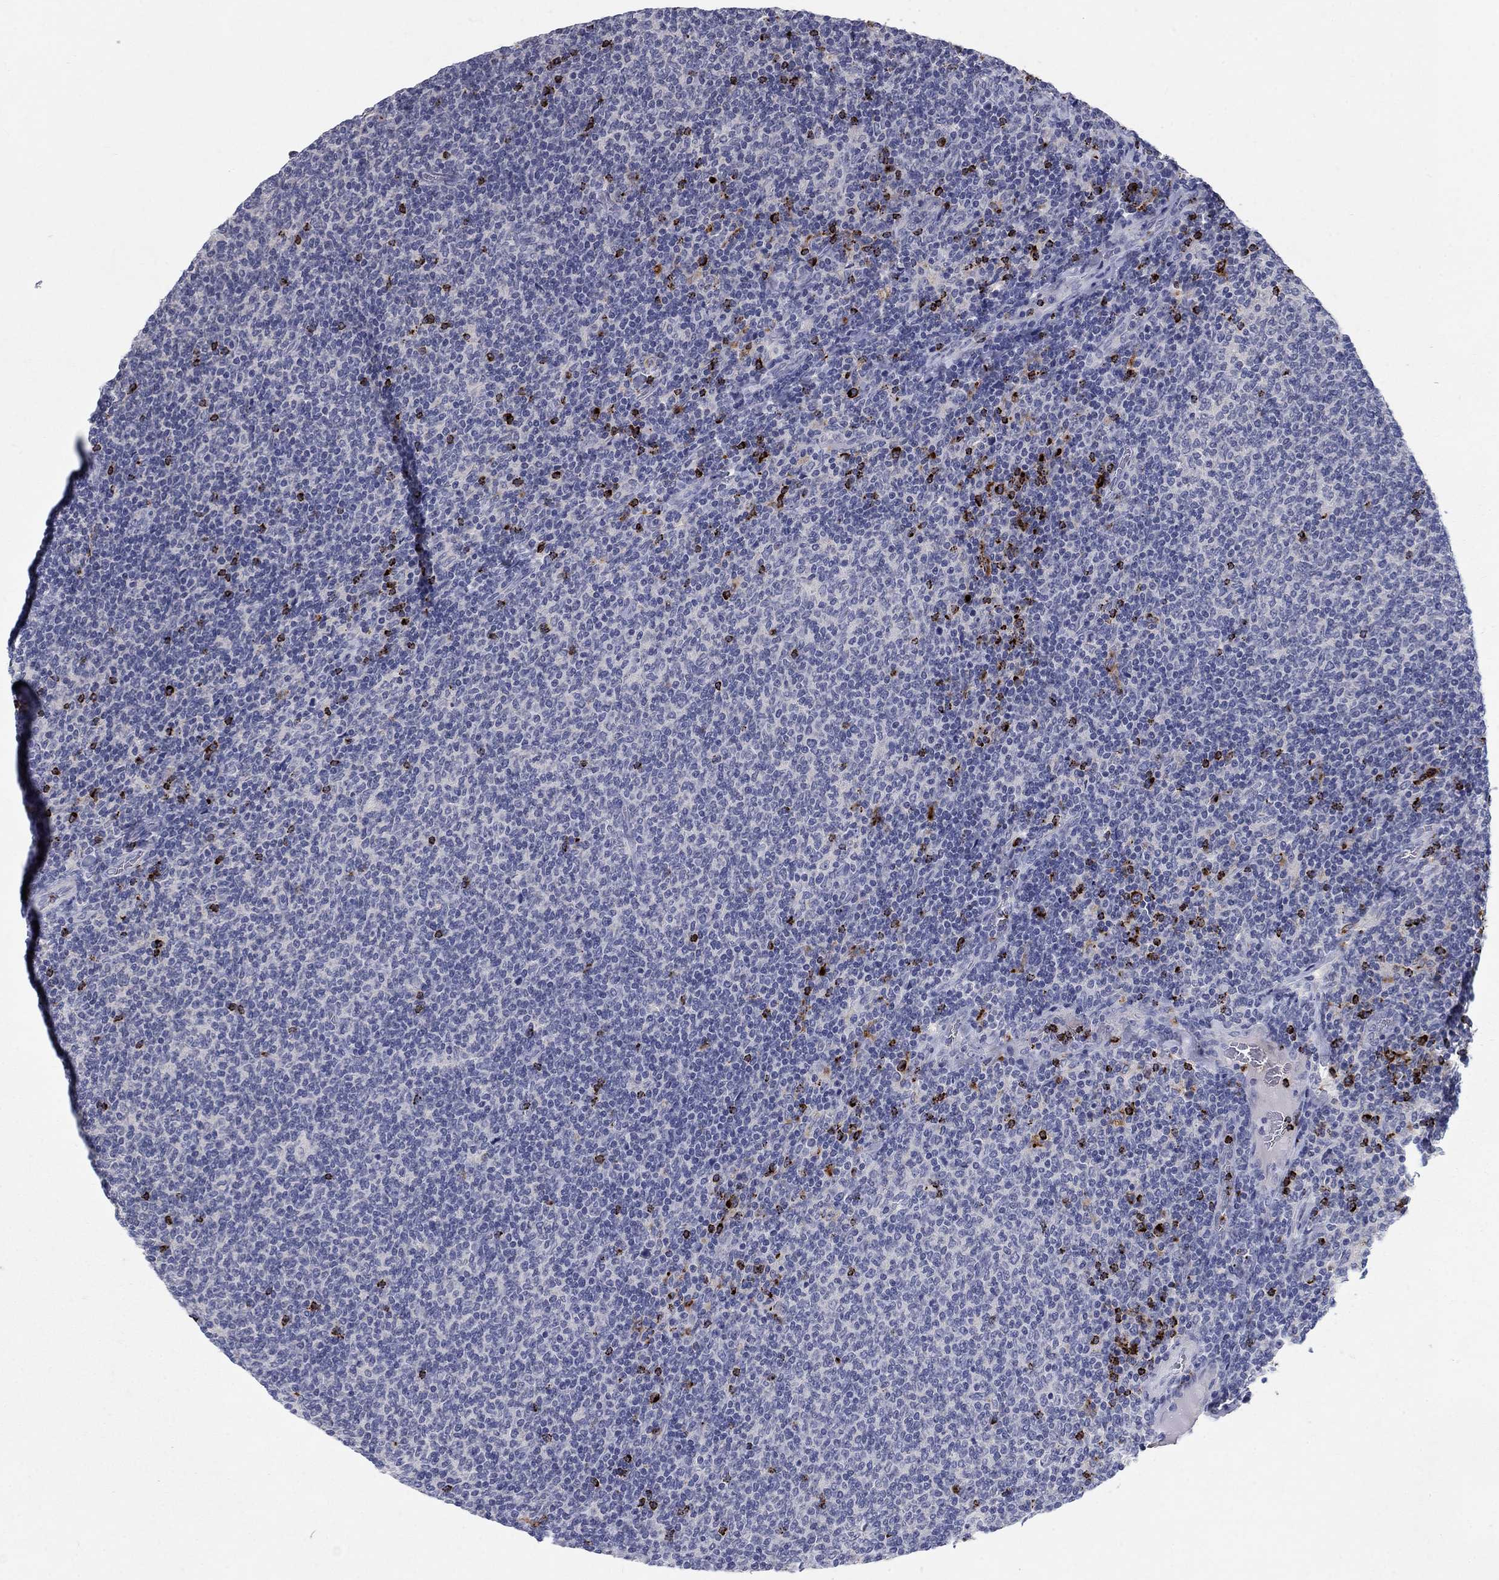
{"staining": {"intensity": "strong", "quantity": "<25%", "location": "cytoplasmic/membranous"}, "tissue": "lymphoma", "cell_type": "Tumor cells", "image_type": "cancer", "snomed": [{"axis": "morphology", "description": "Malignant lymphoma, non-Hodgkin's type, Low grade"}, {"axis": "topography", "description": "Lymph node"}], "caption": "Human lymphoma stained with a protein marker exhibits strong staining in tumor cells.", "gene": "GZMA", "patient": {"sex": "male", "age": 52}}